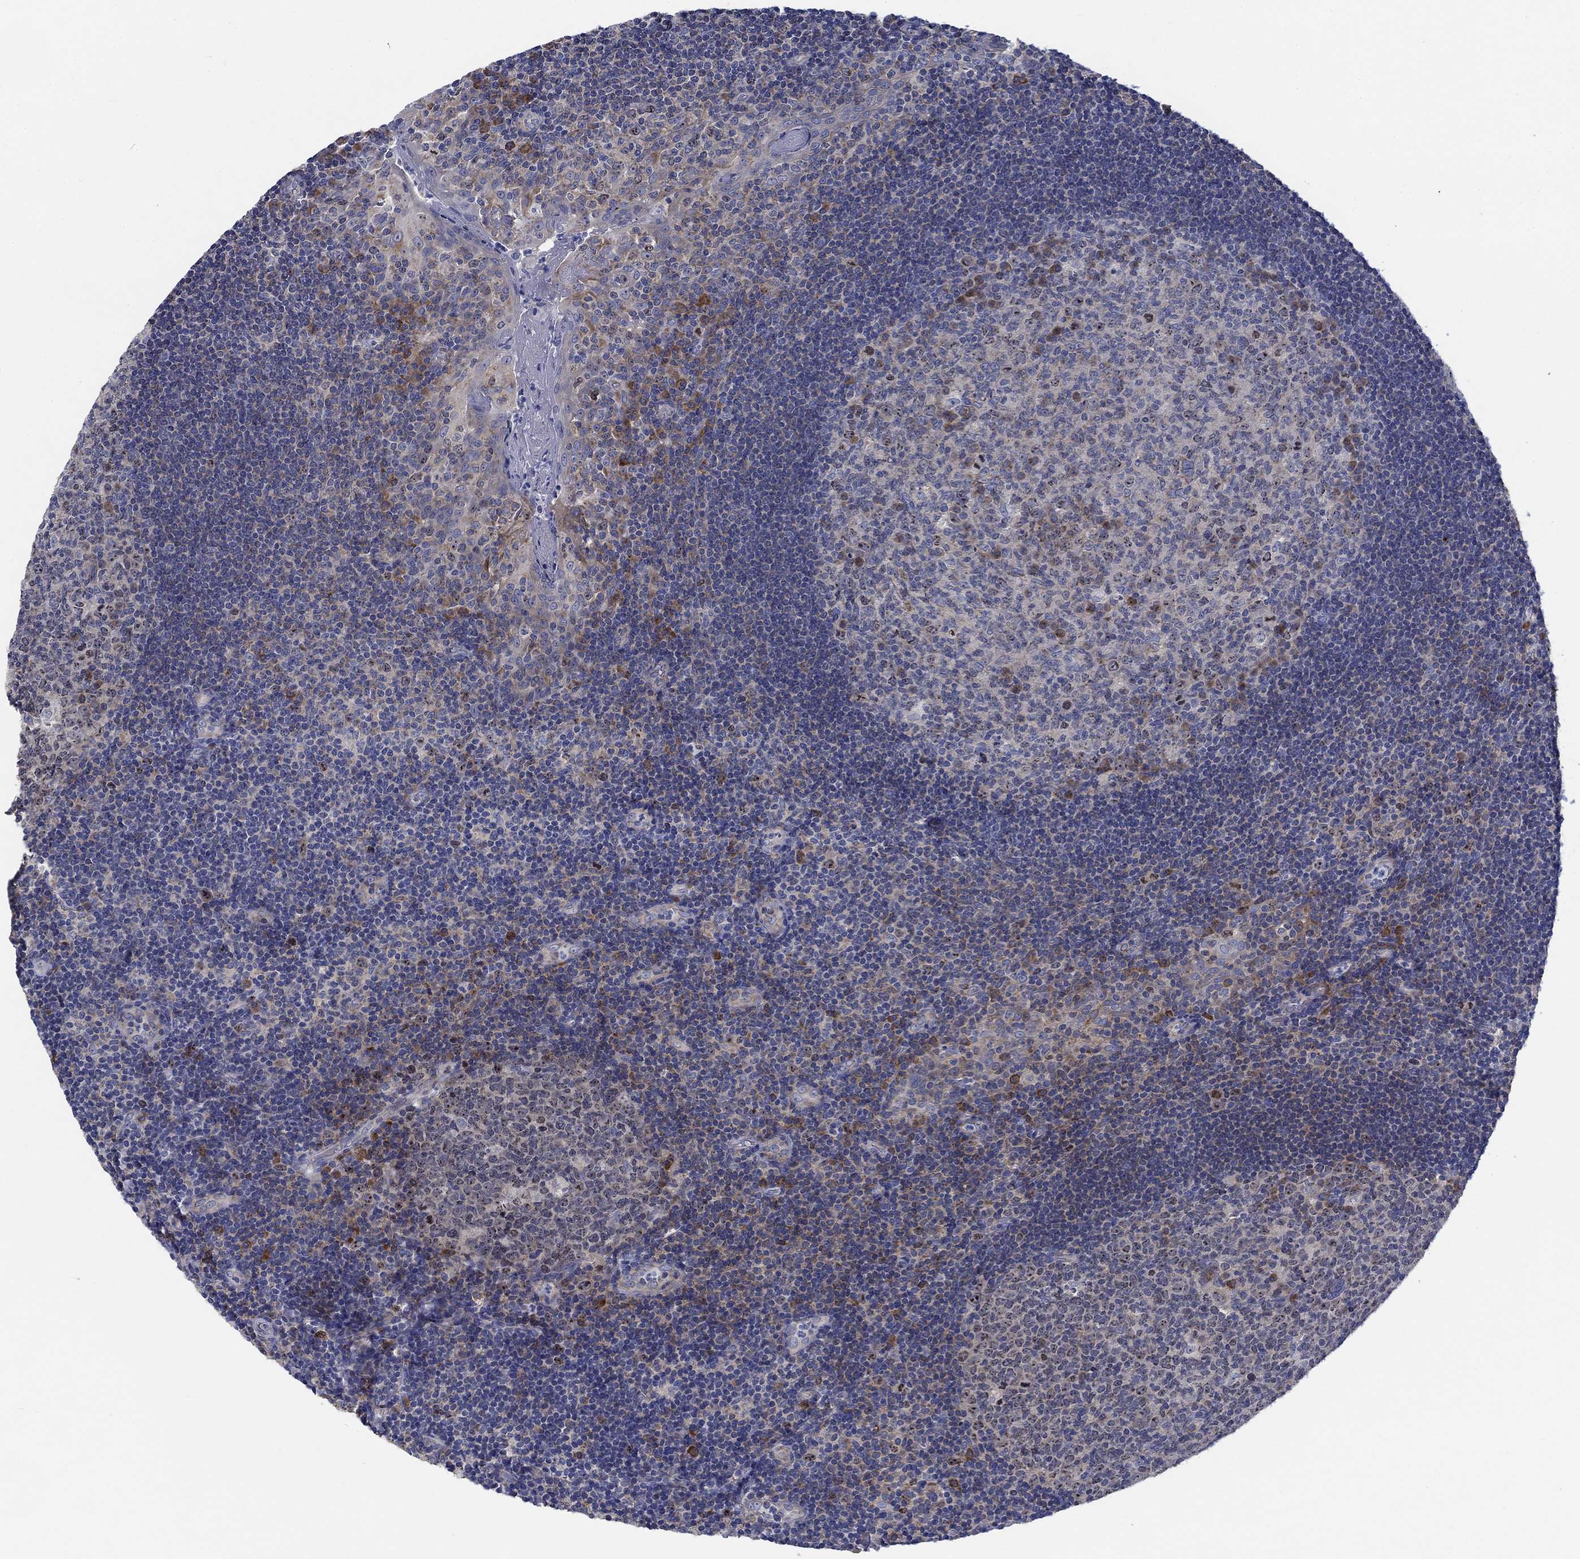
{"staining": {"intensity": "moderate", "quantity": "<25%", "location": "cytoplasmic/membranous"}, "tissue": "tonsil", "cell_type": "Germinal center cells", "image_type": "normal", "snomed": [{"axis": "morphology", "description": "Normal tissue, NOS"}, {"axis": "topography", "description": "Tonsil"}], "caption": "Human tonsil stained for a protein (brown) exhibits moderate cytoplasmic/membranous positive positivity in about <25% of germinal center cells.", "gene": "MMP24", "patient": {"sex": "female", "age": 13}}